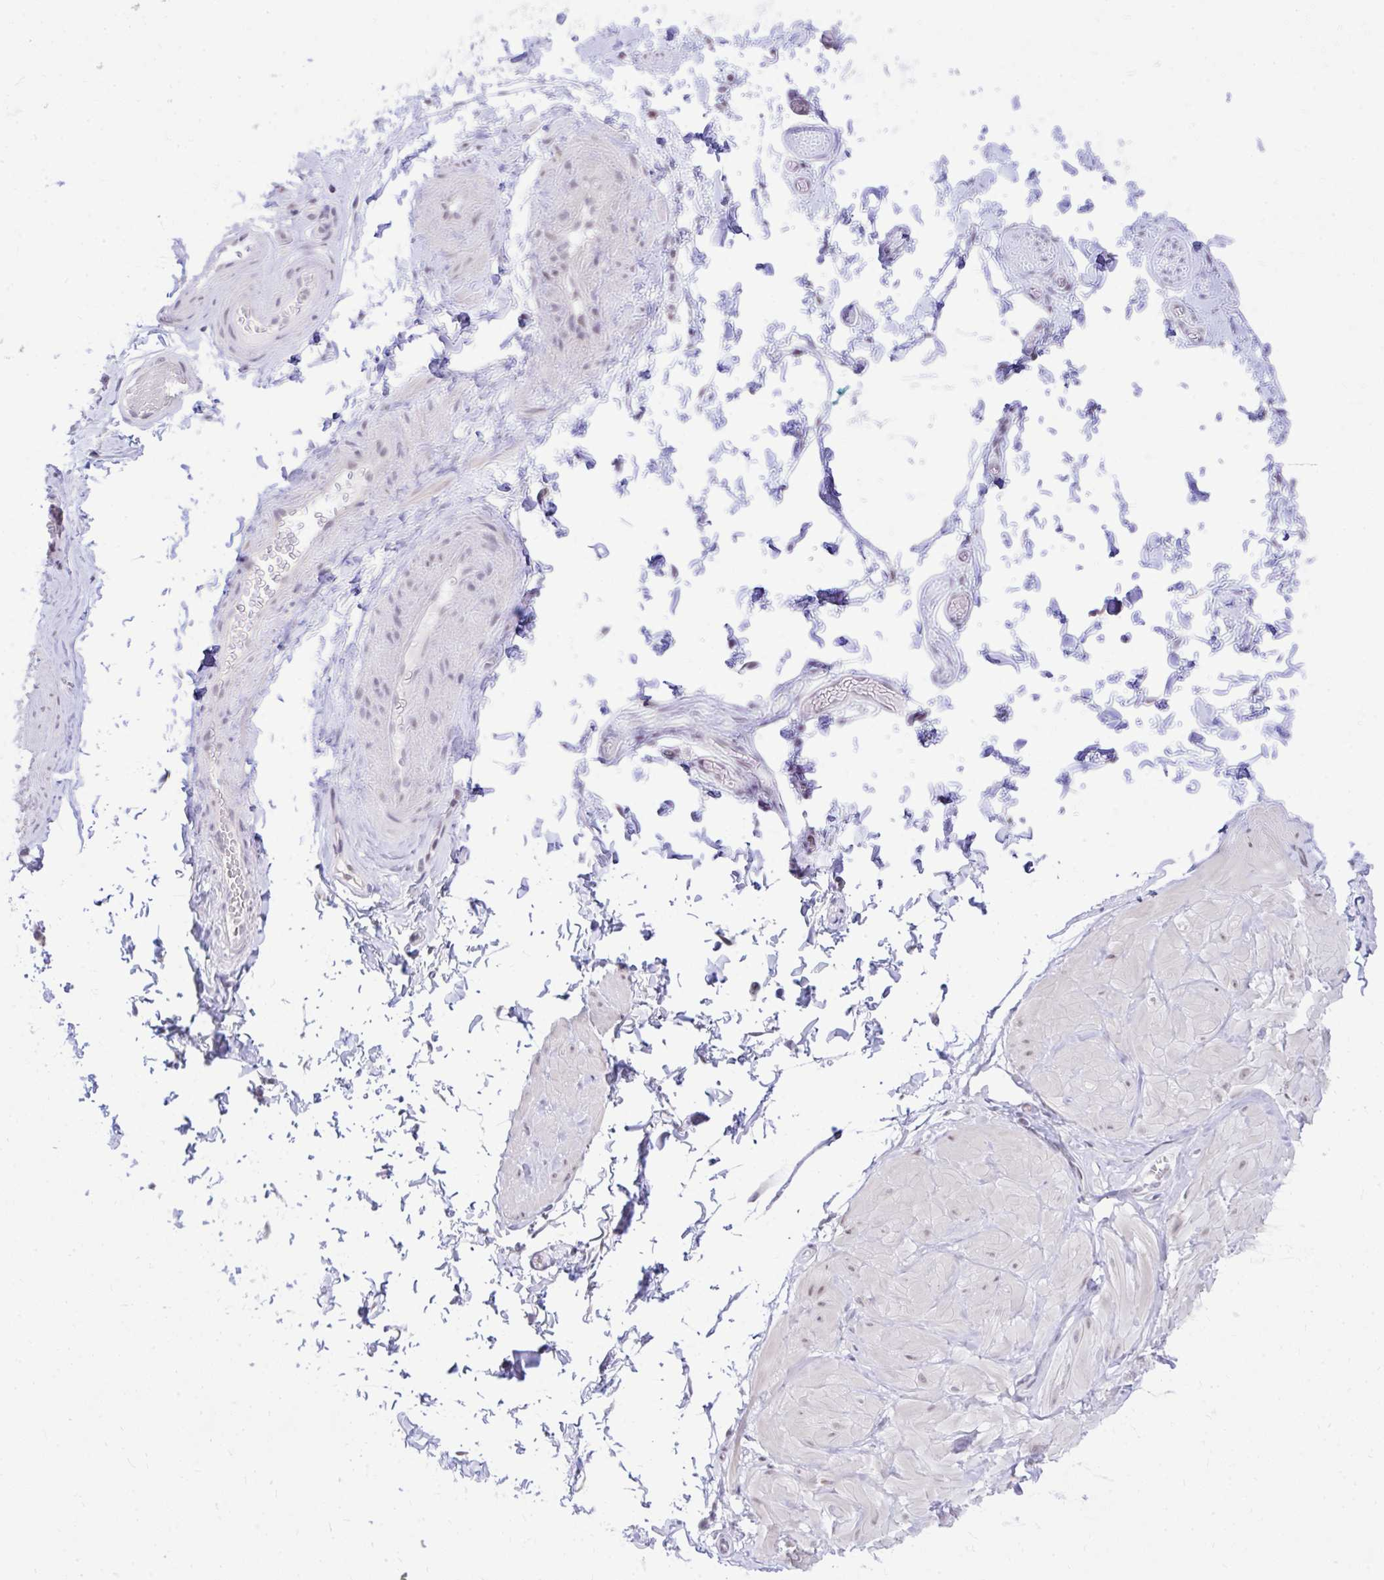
{"staining": {"intensity": "negative", "quantity": "none", "location": "none"}, "tissue": "adipose tissue", "cell_type": "Adipocytes", "image_type": "normal", "snomed": [{"axis": "morphology", "description": "Normal tissue, NOS"}, {"axis": "topography", "description": "Epididymis, spermatic cord, NOS"}, {"axis": "topography", "description": "Epididymis"}, {"axis": "topography", "description": "Peripheral nerve tissue"}], "caption": "Adipose tissue was stained to show a protein in brown. There is no significant staining in adipocytes.", "gene": "EID3", "patient": {"sex": "male", "age": 29}}